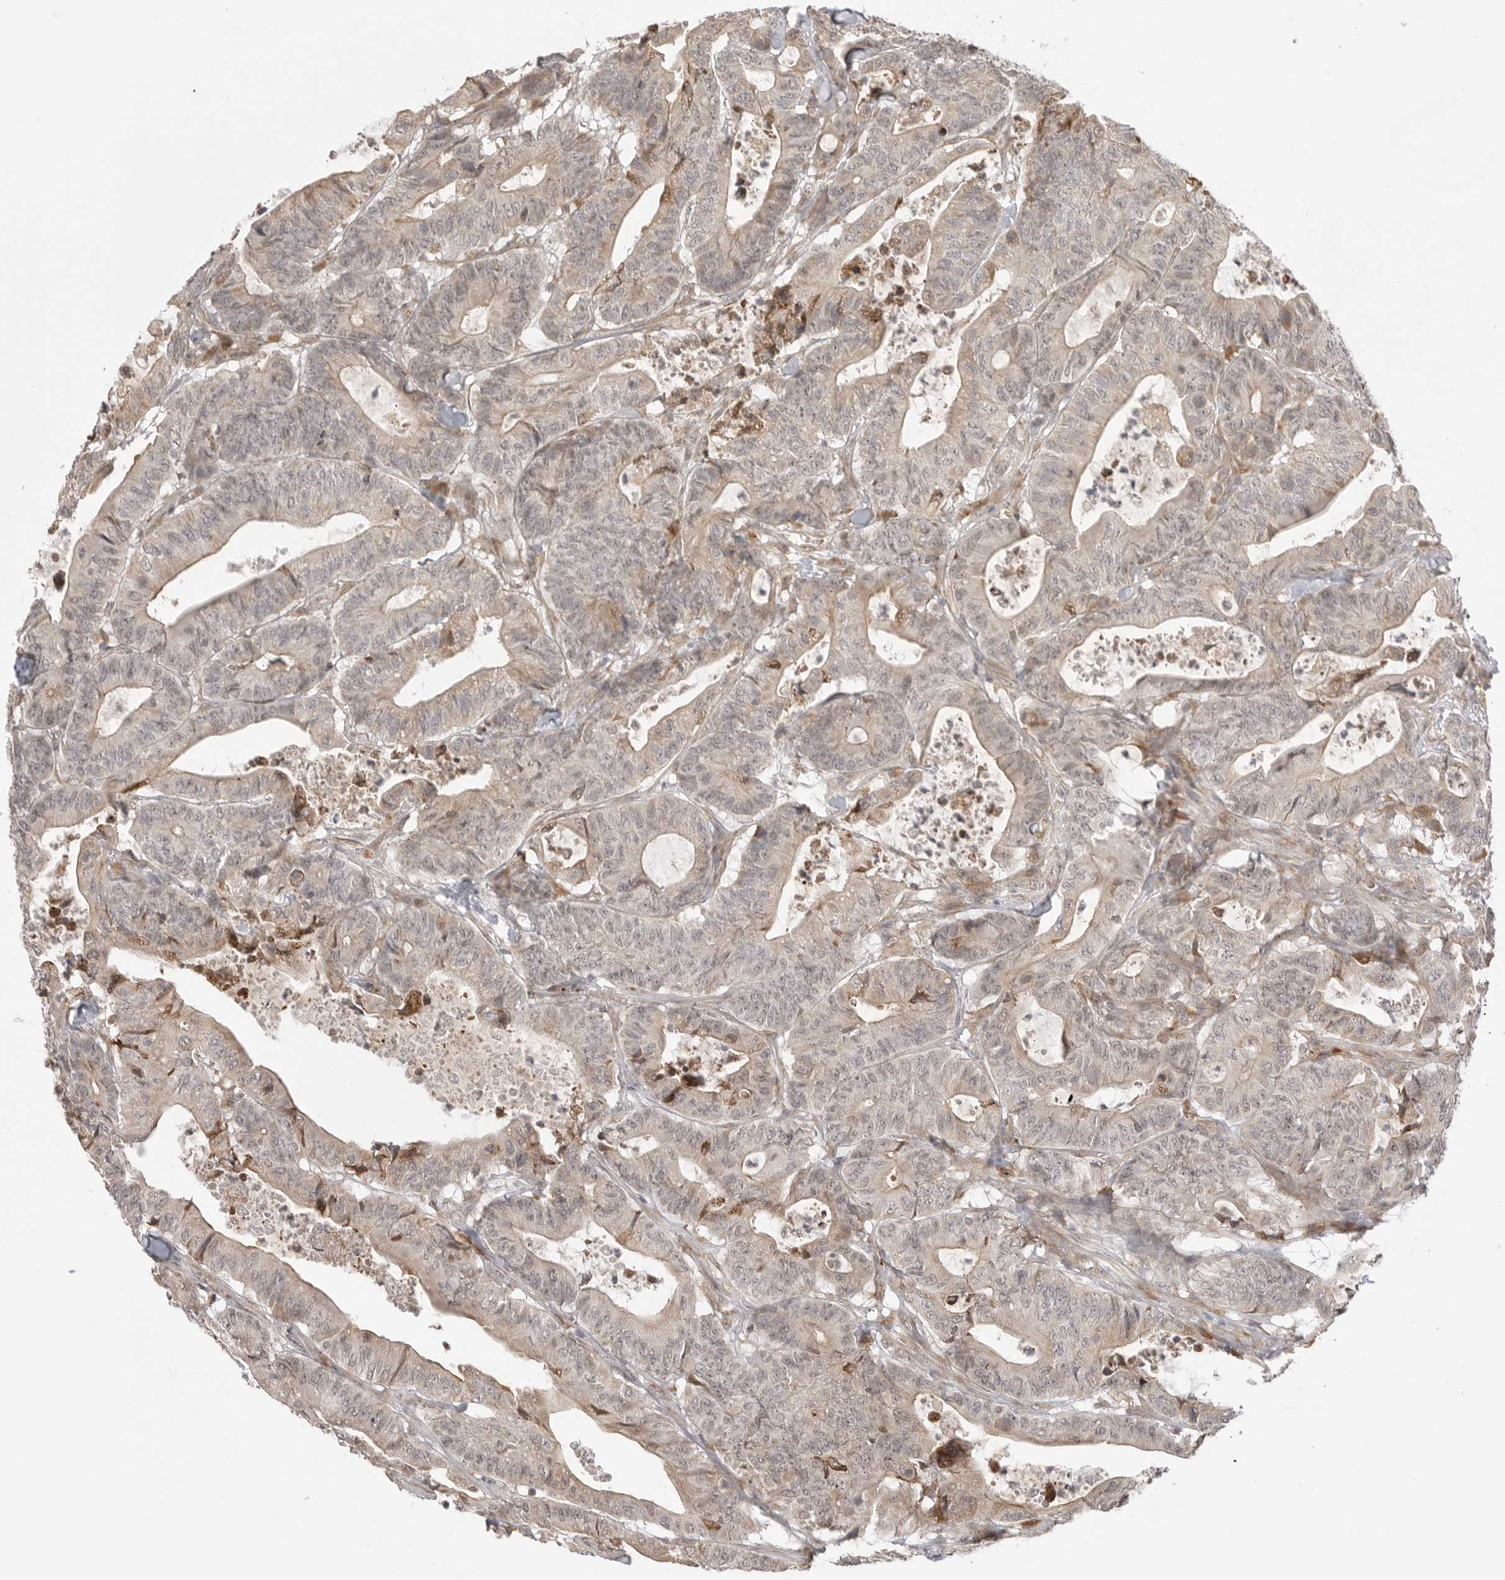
{"staining": {"intensity": "weak", "quantity": "<25%", "location": "cytoplasmic/membranous"}, "tissue": "colorectal cancer", "cell_type": "Tumor cells", "image_type": "cancer", "snomed": [{"axis": "morphology", "description": "Adenocarcinoma, NOS"}, {"axis": "topography", "description": "Colon"}], "caption": "Immunohistochemistry of human colorectal cancer (adenocarcinoma) shows no positivity in tumor cells.", "gene": "KALRN", "patient": {"sex": "female", "age": 84}}